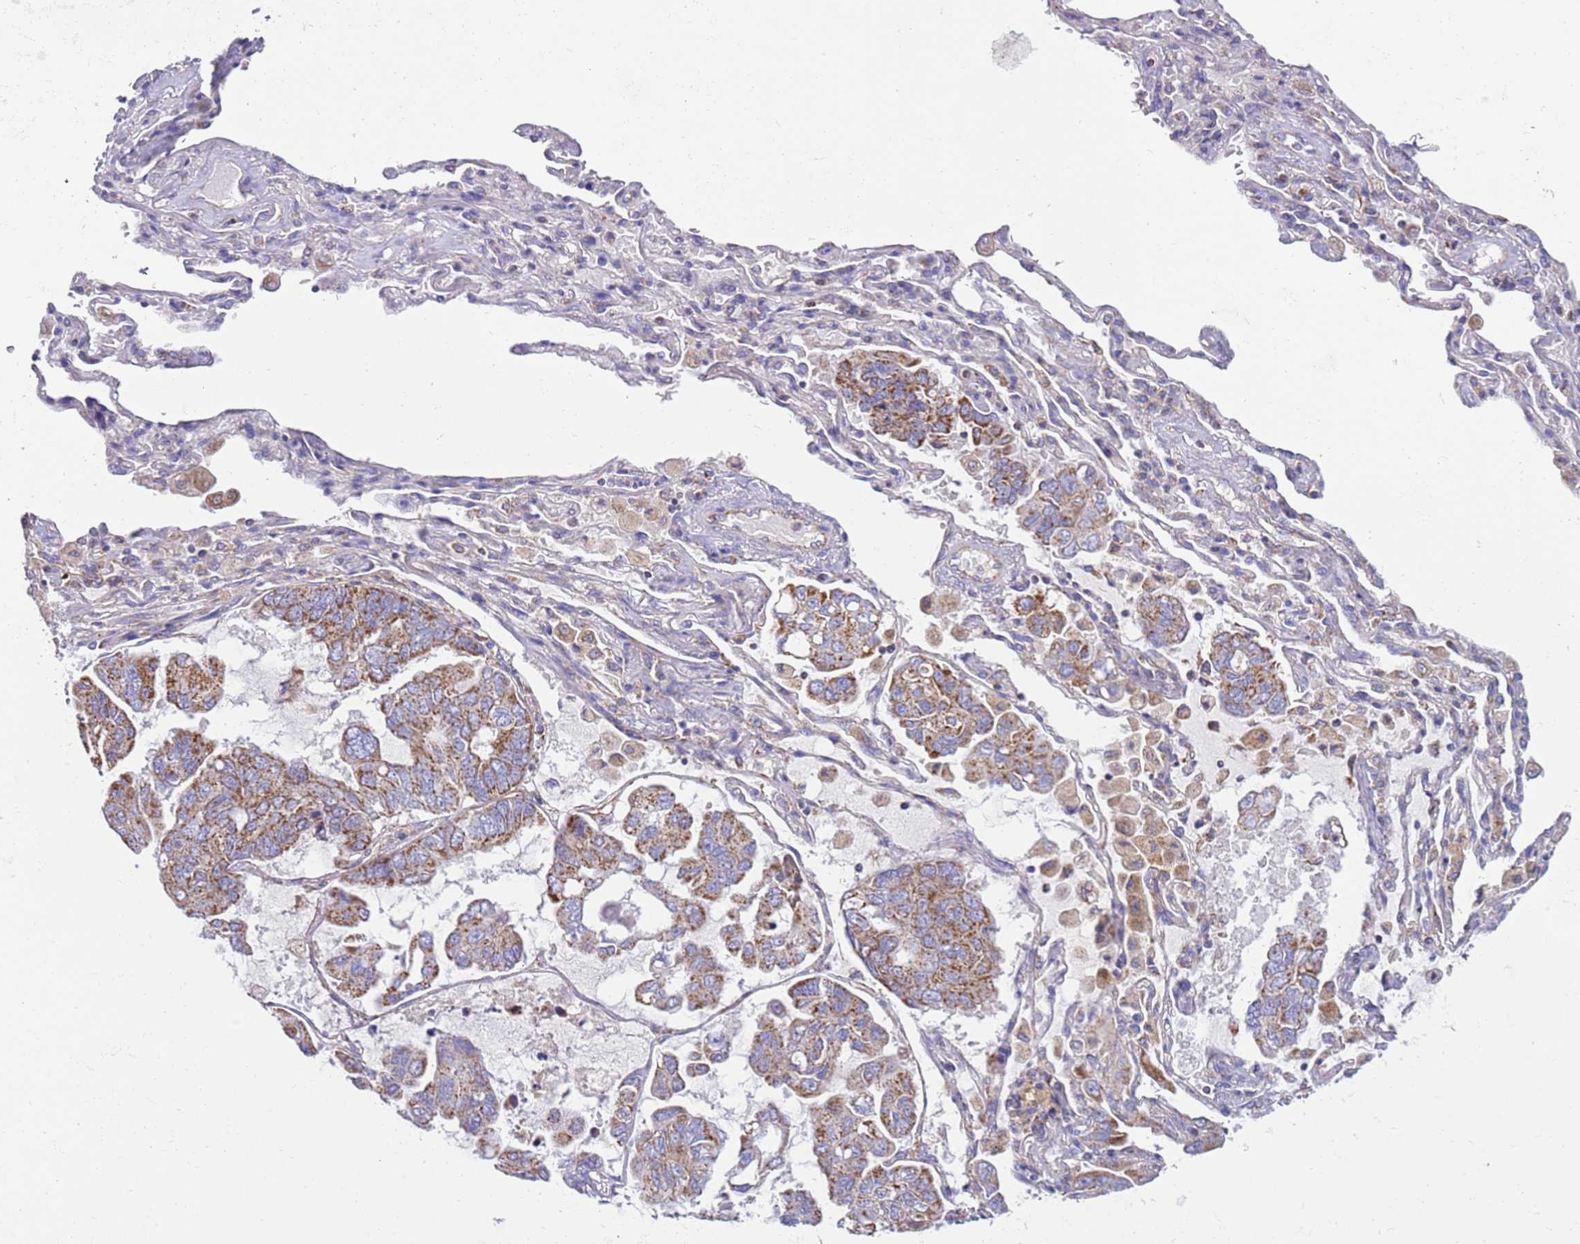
{"staining": {"intensity": "moderate", "quantity": "25%-75%", "location": "cytoplasmic/membranous"}, "tissue": "lung cancer", "cell_type": "Tumor cells", "image_type": "cancer", "snomed": [{"axis": "morphology", "description": "Adenocarcinoma, NOS"}, {"axis": "topography", "description": "Lung"}], "caption": "Immunohistochemical staining of human lung adenocarcinoma displays medium levels of moderate cytoplasmic/membranous protein staining in about 25%-75% of tumor cells.", "gene": "MRPL20", "patient": {"sex": "male", "age": 64}}